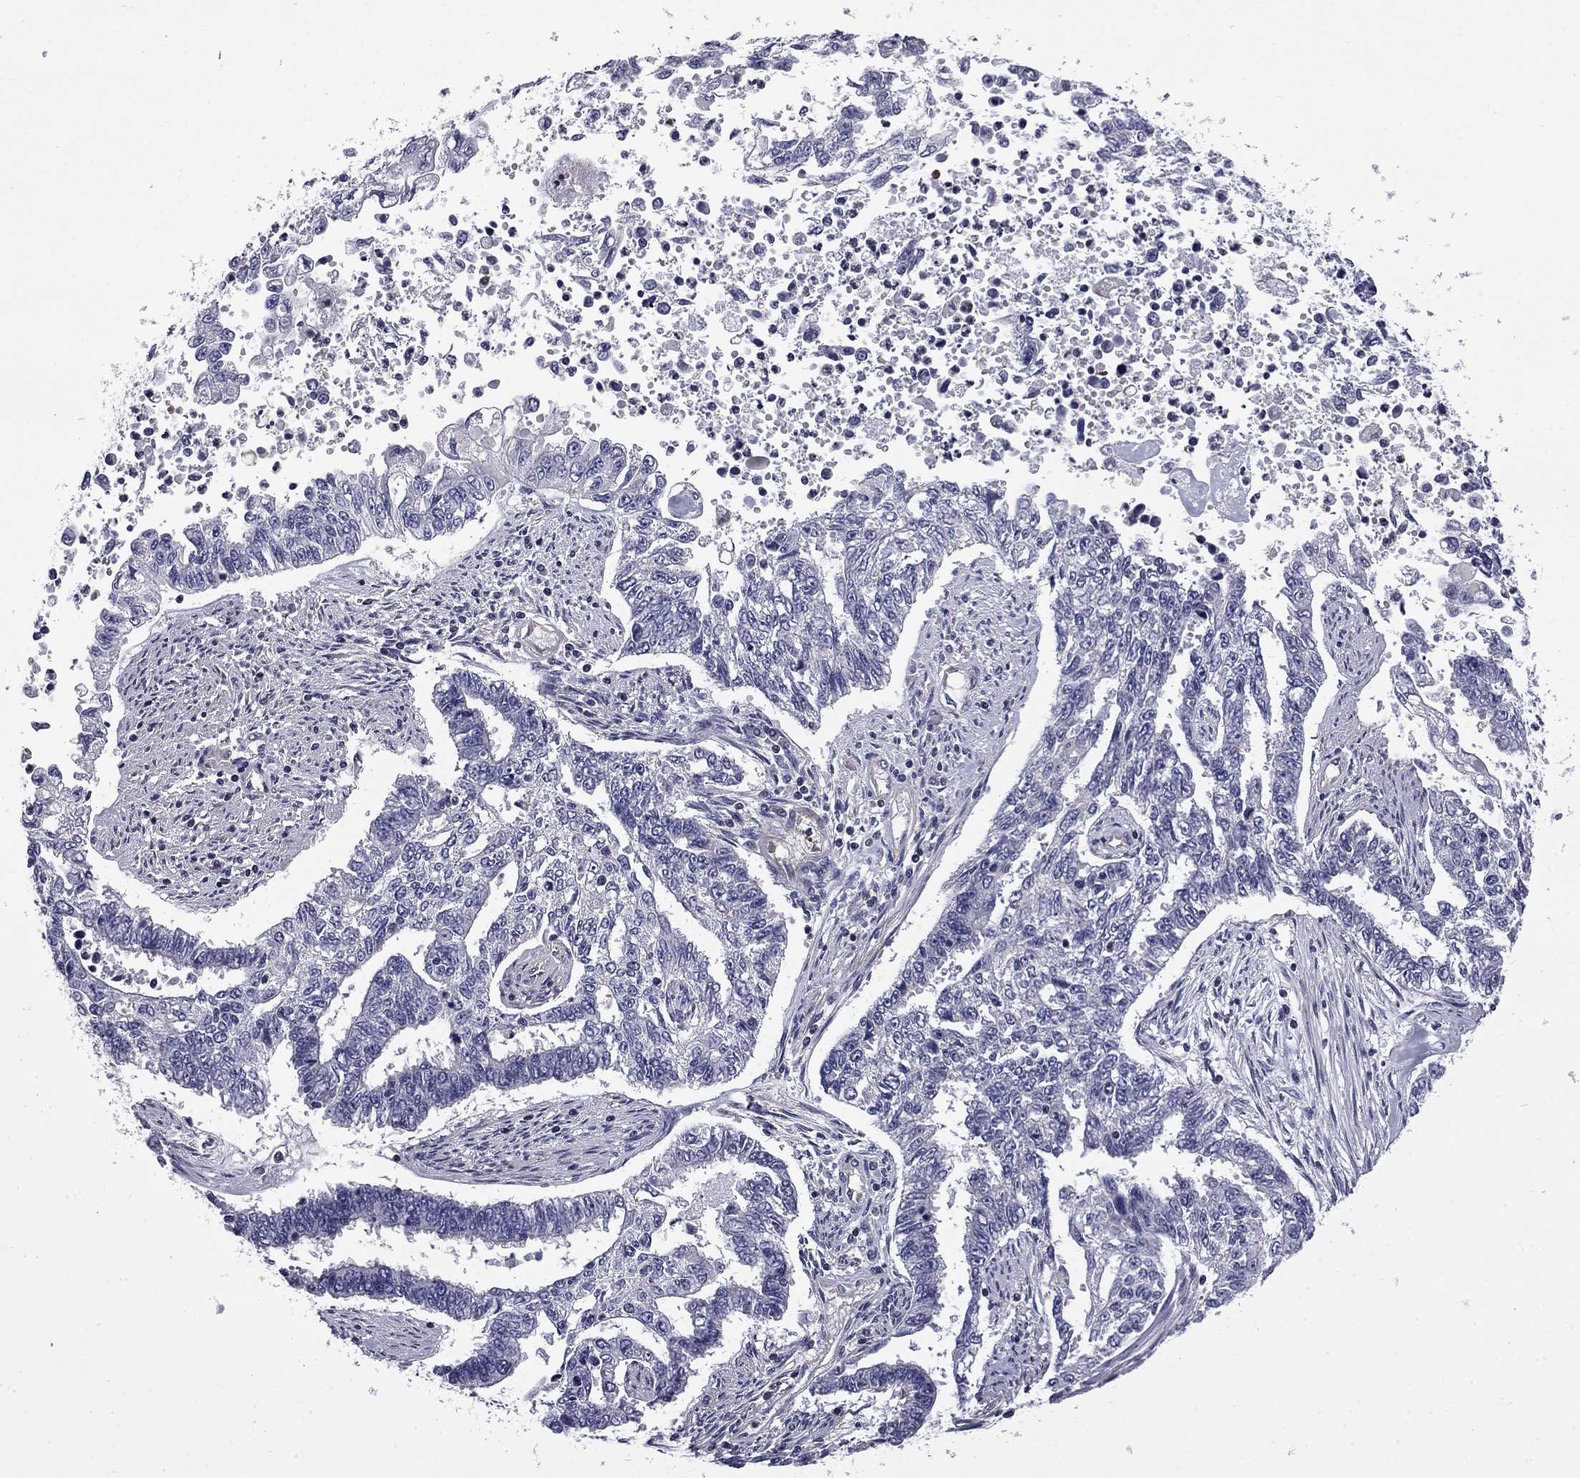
{"staining": {"intensity": "negative", "quantity": "none", "location": "none"}, "tissue": "endometrial cancer", "cell_type": "Tumor cells", "image_type": "cancer", "snomed": [{"axis": "morphology", "description": "Adenocarcinoma, NOS"}, {"axis": "topography", "description": "Uterus"}], "caption": "This is an immunohistochemistry micrograph of adenocarcinoma (endometrial). There is no positivity in tumor cells.", "gene": "ARHGAP45", "patient": {"sex": "female", "age": 59}}